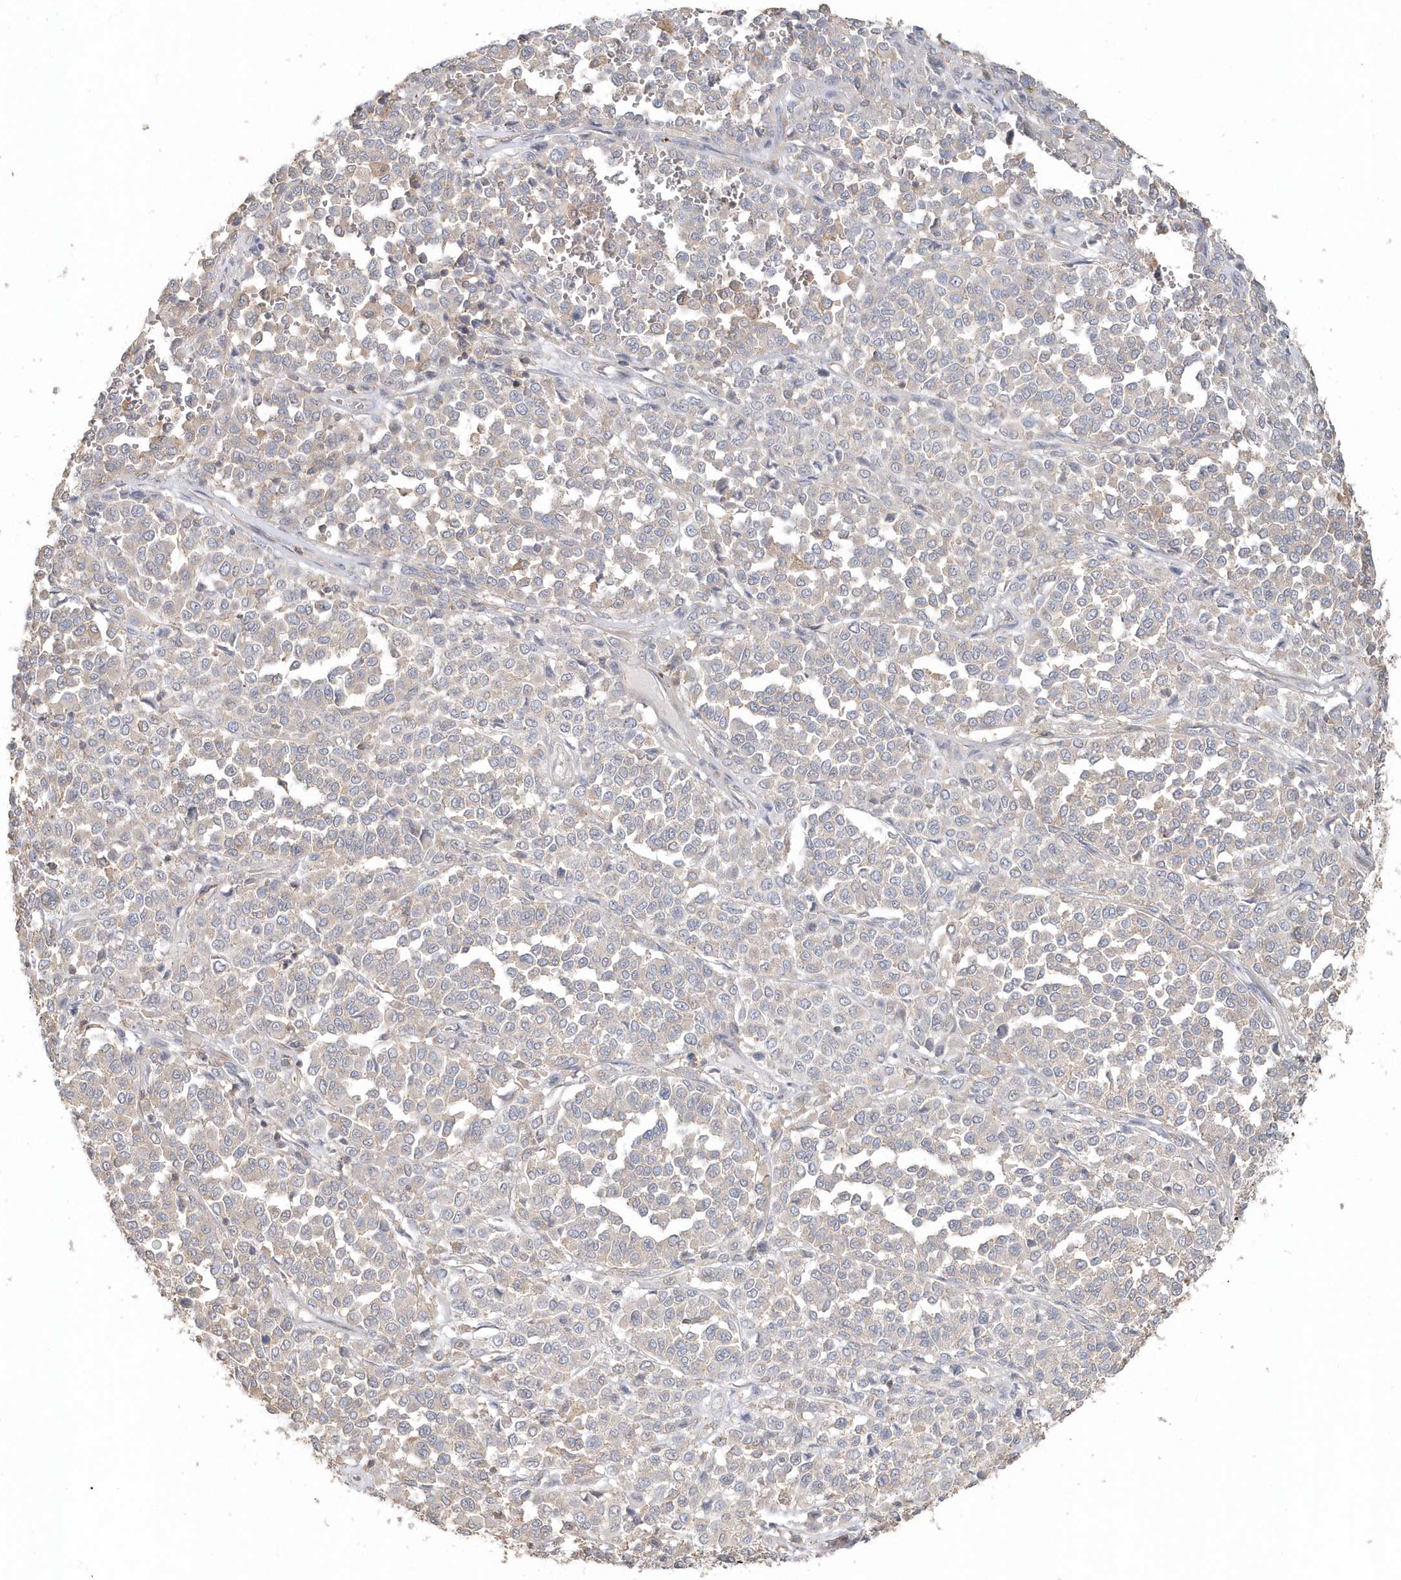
{"staining": {"intensity": "weak", "quantity": "25%-75%", "location": "cytoplasmic/membranous"}, "tissue": "melanoma", "cell_type": "Tumor cells", "image_type": "cancer", "snomed": [{"axis": "morphology", "description": "Malignant melanoma, Metastatic site"}, {"axis": "topography", "description": "Pancreas"}], "caption": "Immunohistochemical staining of malignant melanoma (metastatic site) displays low levels of weak cytoplasmic/membranous expression in approximately 25%-75% of tumor cells.", "gene": "MMRN1", "patient": {"sex": "female", "age": 30}}